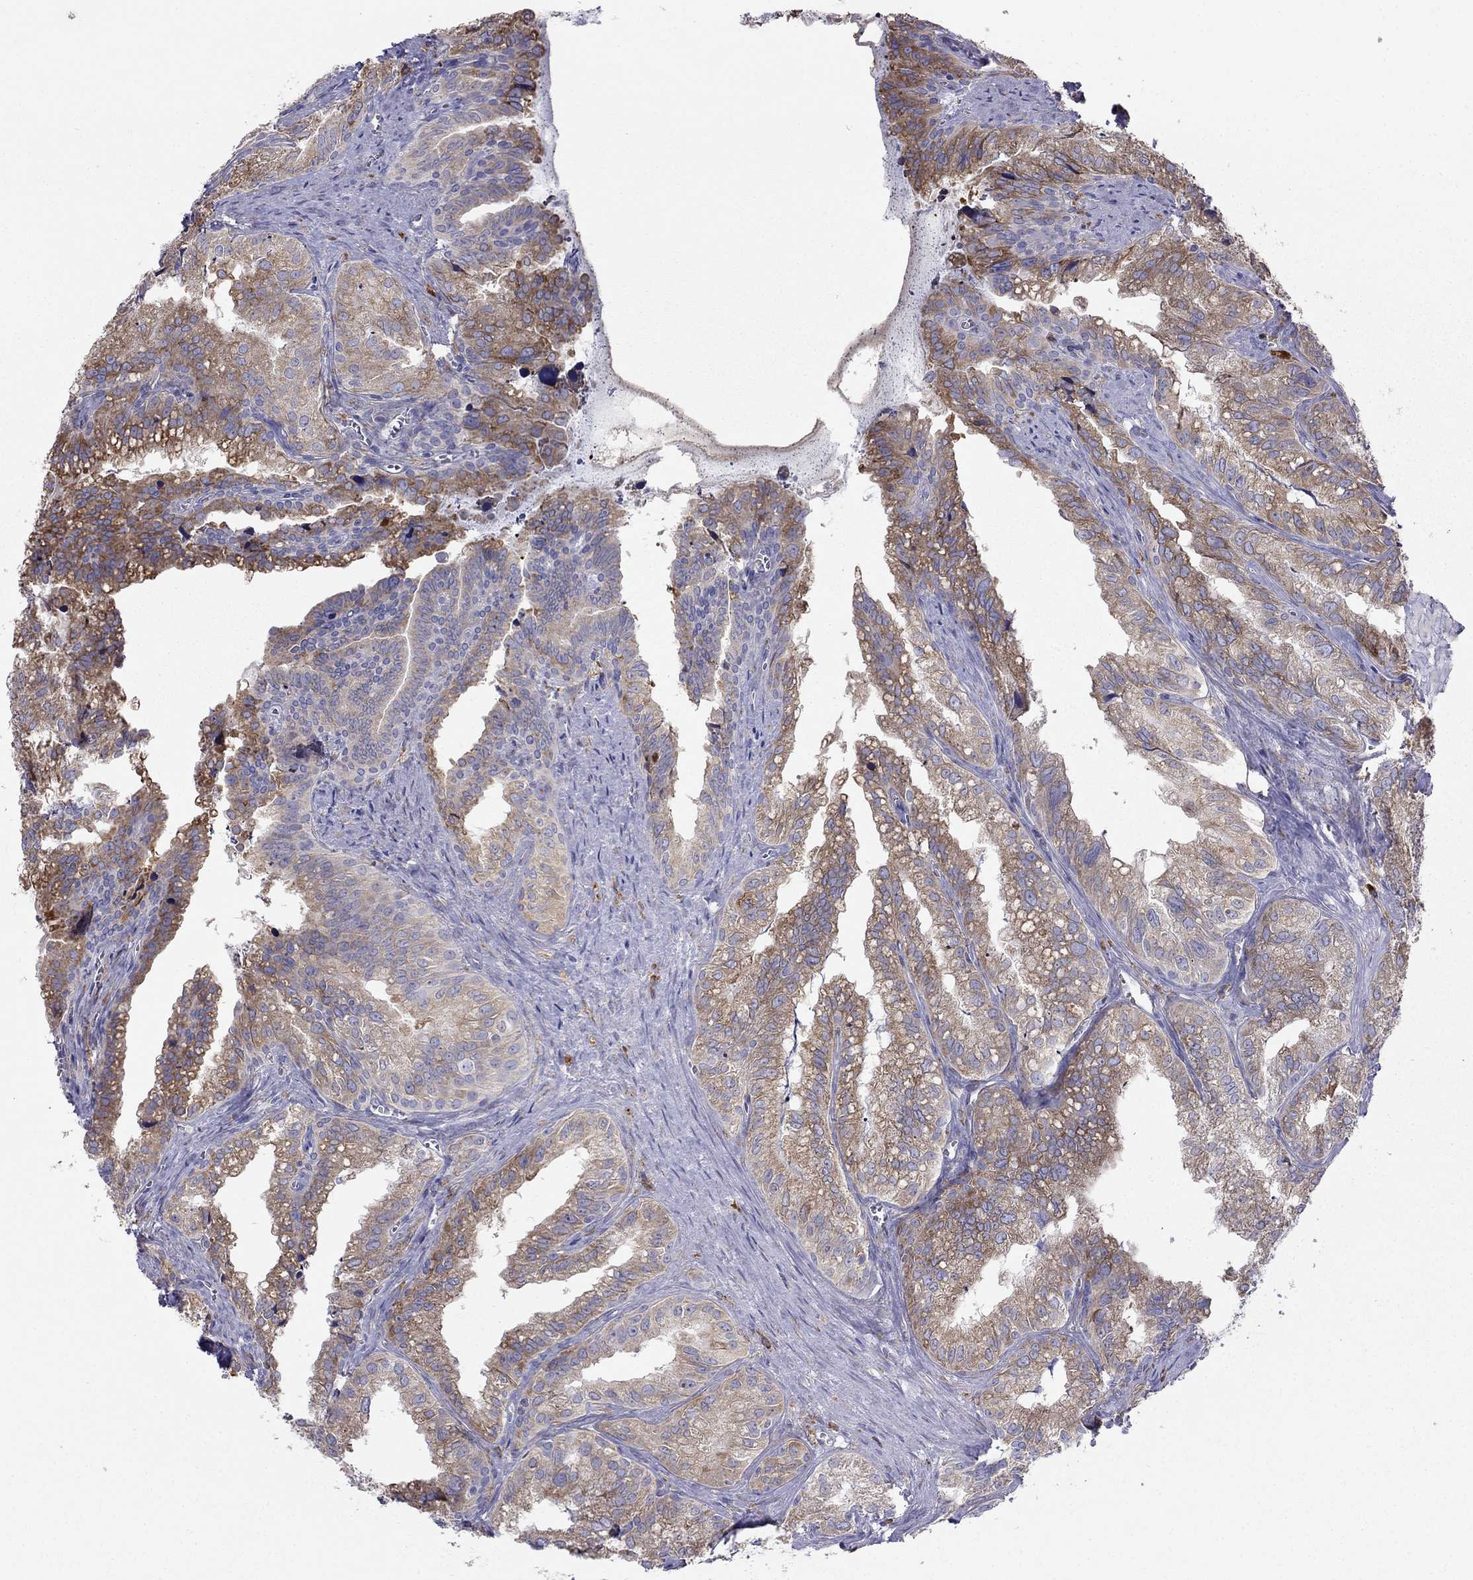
{"staining": {"intensity": "moderate", "quantity": ">75%", "location": "cytoplasmic/membranous"}, "tissue": "seminal vesicle", "cell_type": "Glandular cells", "image_type": "normal", "snomed": [{"axis": "morphology", "description": "Normal tissue, NOS"}, {"axis": "topography", "description": "Seminal veicle"}], "caption": "Glandular cells exhibit medium levels of moderate cytoplasmic/membranous staining in about >75% of cells in unremarkable human seminal vesicle. The staining is performed using DAB (3,3'-diaminobenzidine) brown chromogen to label protein expression. The nuclei are counter-stained blue using hematoxylin.", "gene": "LONRF2", "patient": {"sex": "male", "age": 57}}